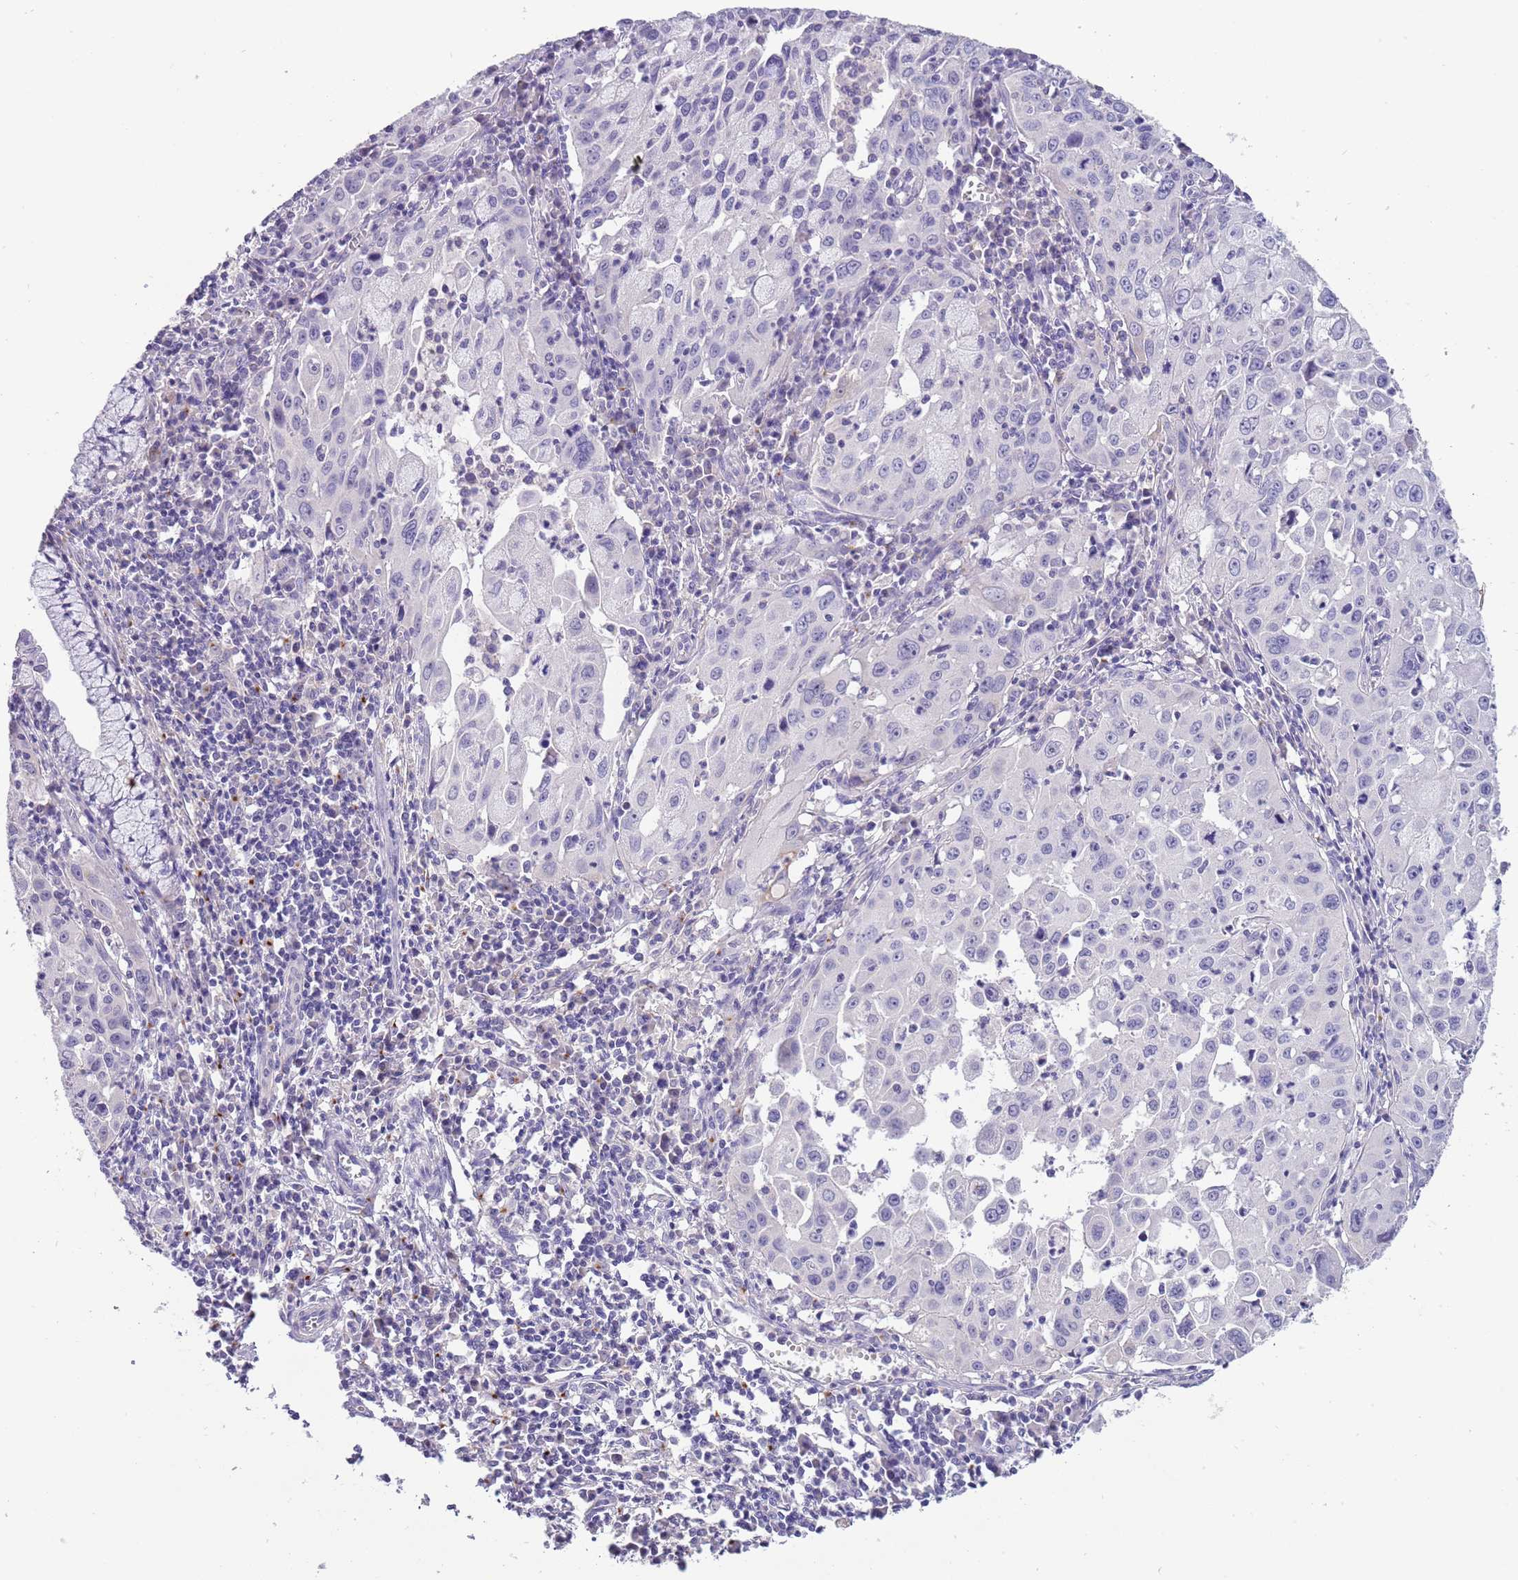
{"staining": {"intensity": "negative", "quantity": "none", "location": "none"}, "tissue": "cervical cancer", "cell_type": "Tumor cells", "image_type": "cancer", "snomed": [{"axis": "morphology", "description": "Squamous cell carcinoma, NOS"}, {"axis": "topography", "description": "Cervix"}], "caption": "An immunohistochemistry (IHC) image of cervical cancer is shown. There is no staining in tumor cells of cervical cancer.", "gene": "CFAP73", "patient": {"sex": "female", "age": 42}}